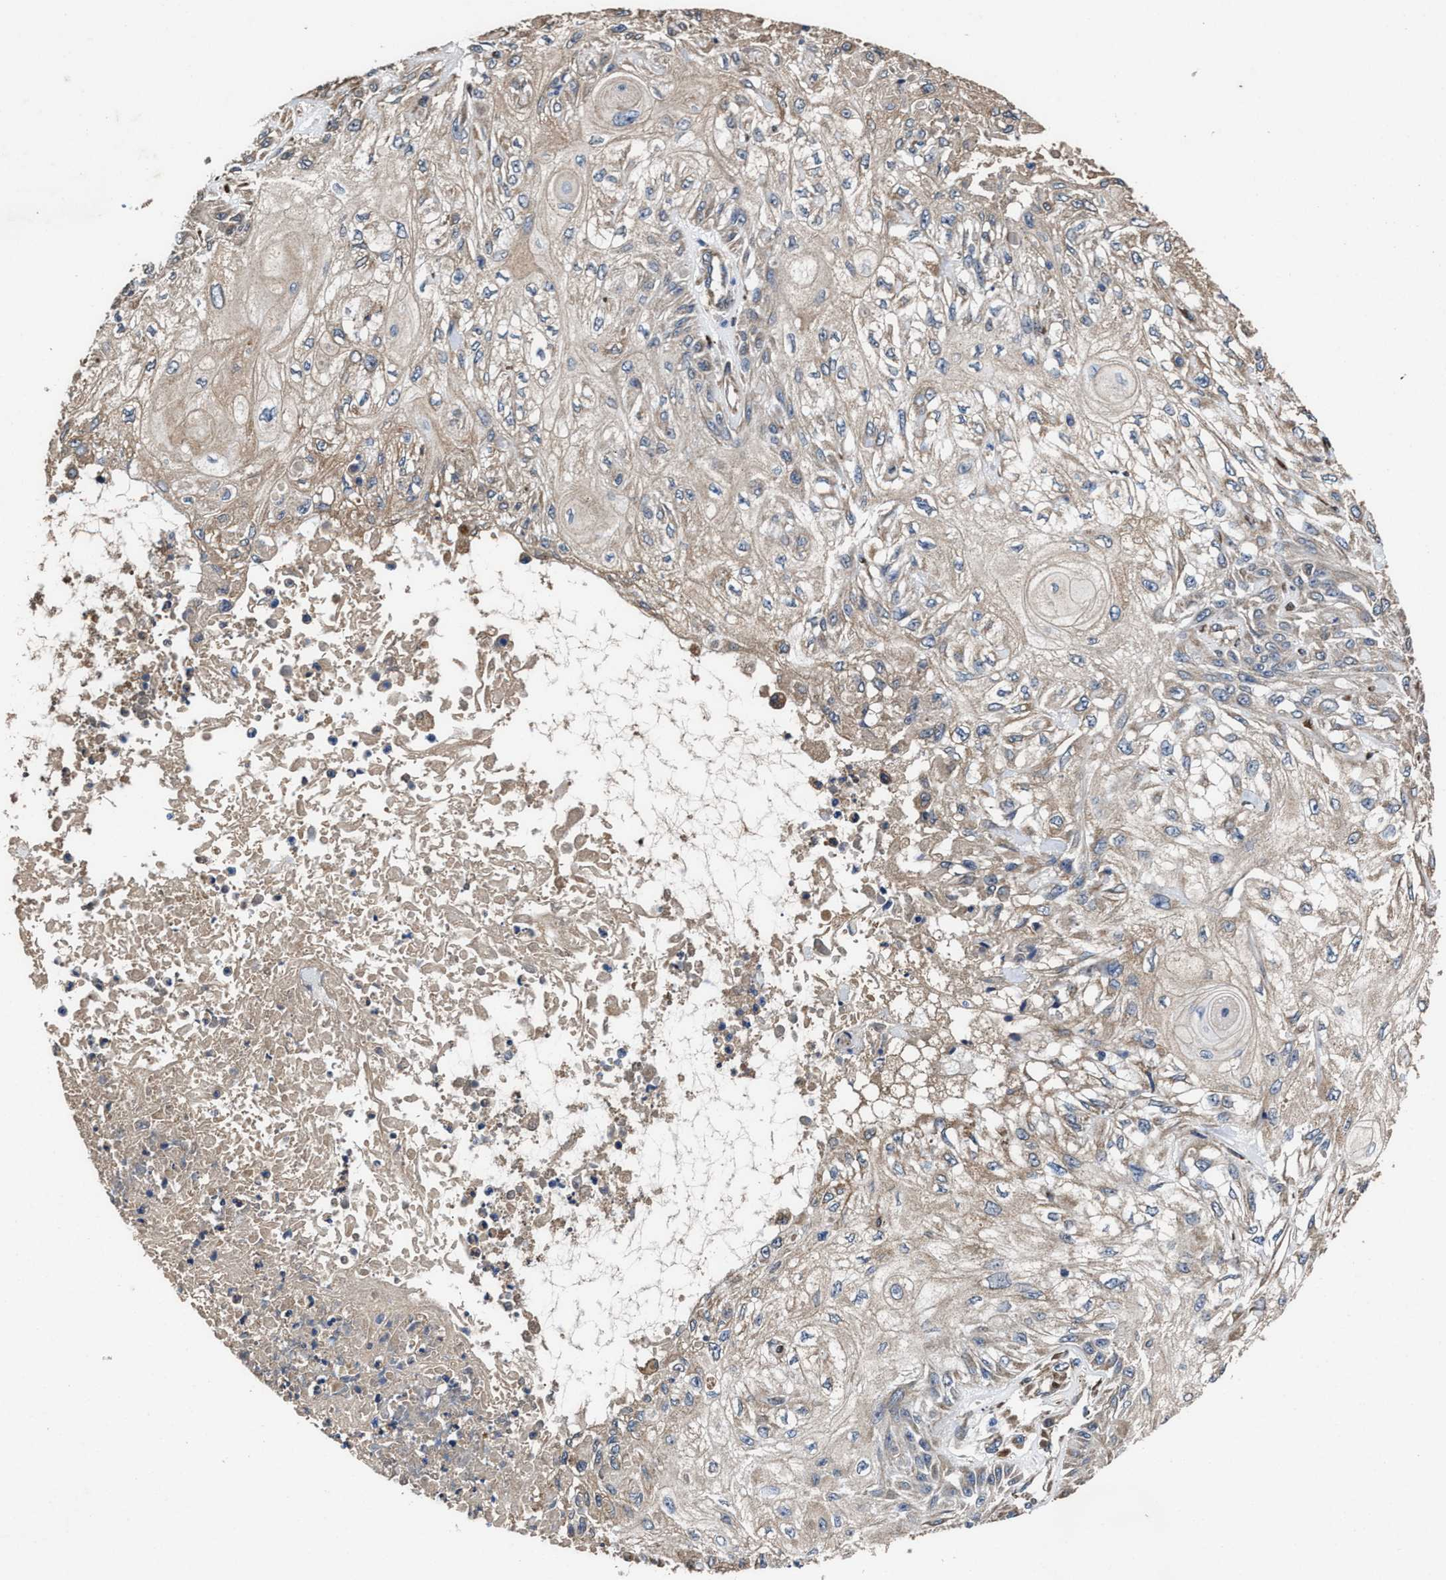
{"staining": {"intensity": "weak", "quantity": "<25%", "location": "cytoplasmic/membranous"}, "tissue": "skin cancer", "cell_type": "Tumor cells", "image_type": "cancer", "snomed": [{"axis": "morphology", "description": "Squamous cell carcinoma, NOS"}, {"axis": "morphology", "description": "Squamous cell carcinoma, metastatic, NOS"}, {"axis": "topography", "description": "Skin"}, {"axis": "topography", "description": "Lymph node"}], "caption": "Photomicrograph shows no significant protein staining in tumor cells of skin metastatic squamous cell carcinoma.", "gene": "IDNK", "patient": {"sex": "male", "age": 75}}